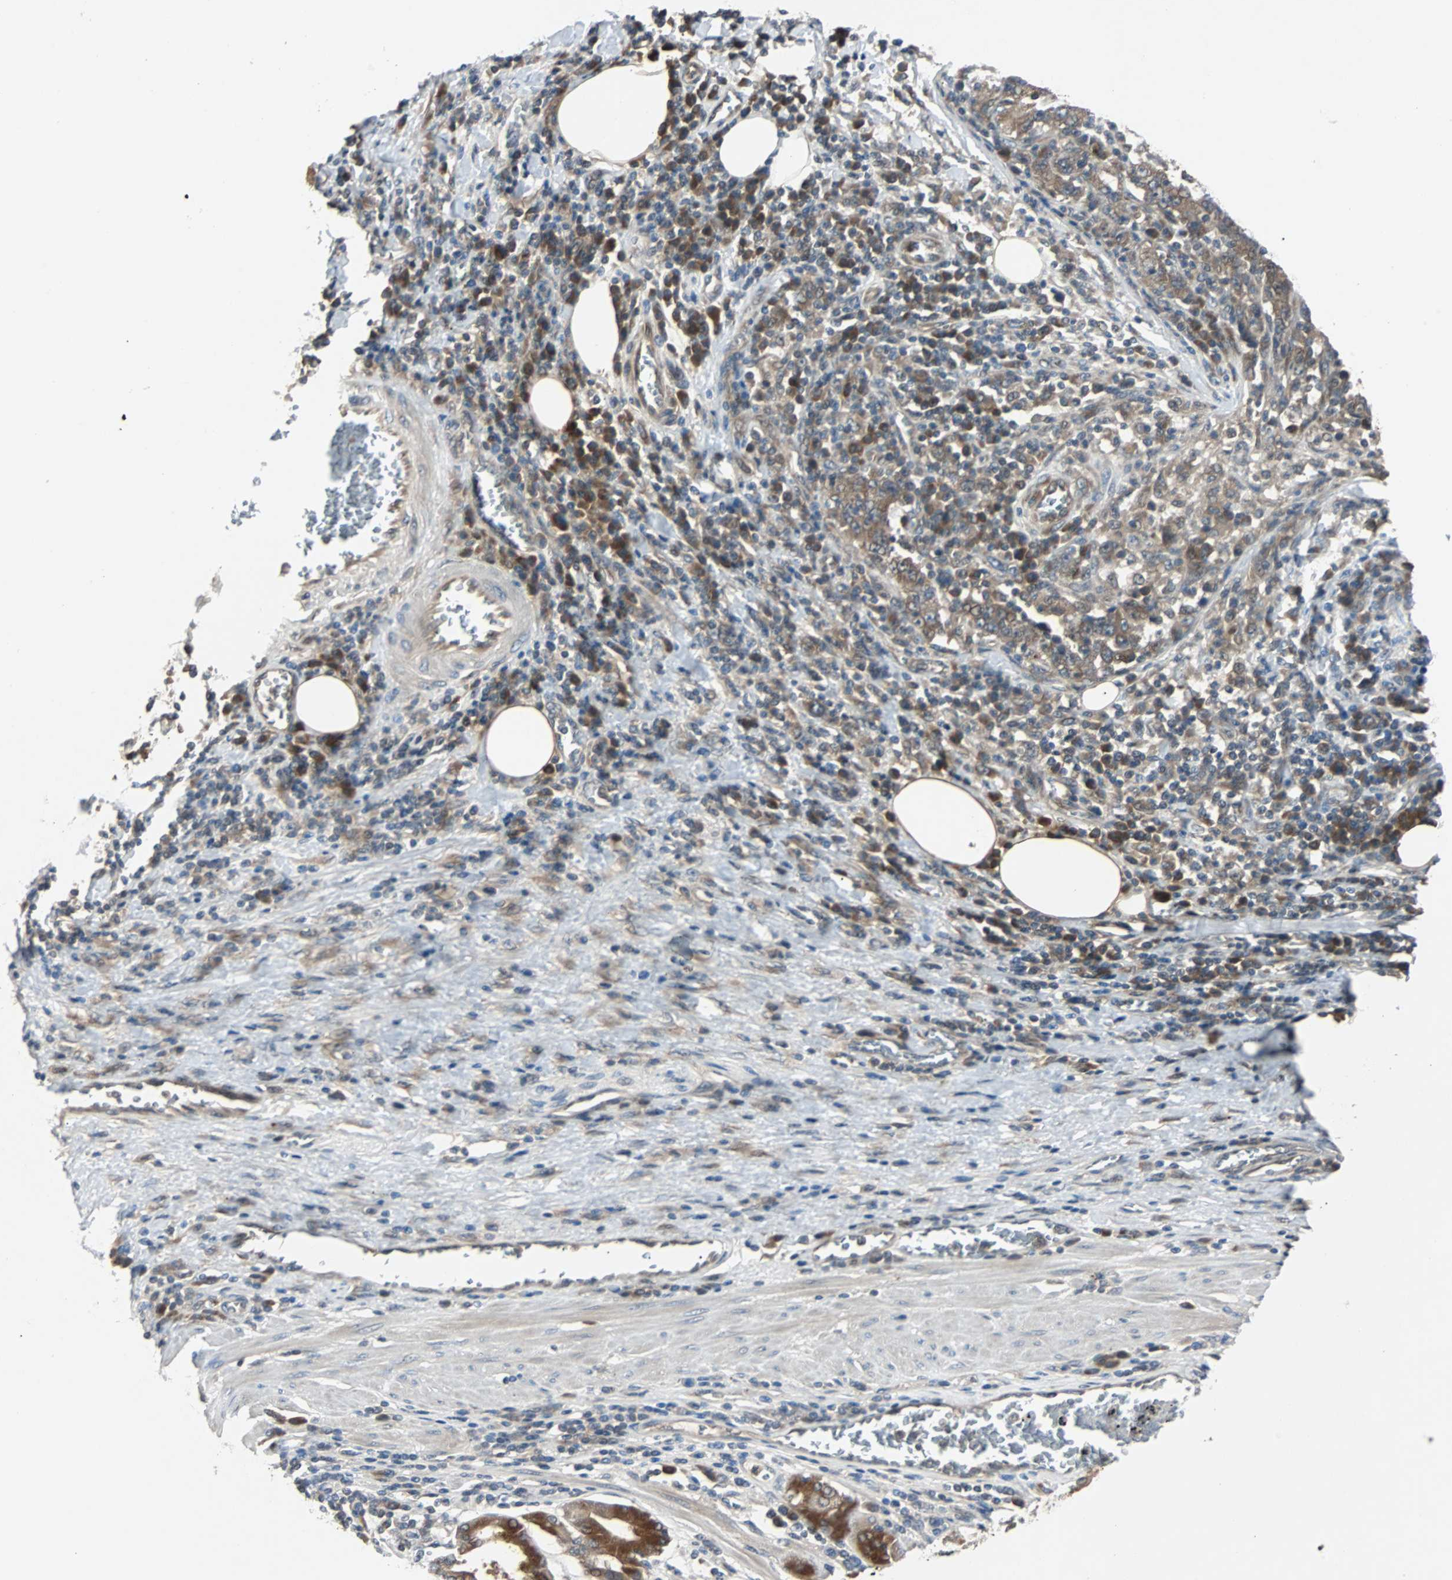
{"staining": {"intensity": "moderate", "quantity": ">75%", "location": "cytoplasmic/membranous"}, "tissue": "stomach cancer", "cell_type": "Tumor cells", "image_type": "cancer", "snomed": [{"axis": "morphology", "description": "Normal tissue, NOS"}, {"axis": "morphology", "description": "Adenocarcinoma, NOS"}, {"axis": "topography", "description": "Stomach, upper"}, {"axis": "topography", "description": "Stomach"}], "caption": "Moderate cytoplasmic/membranous expression for a protein is seen in approximately >75% of tumor cells of stomach cancer using immunohistochemistry (IHC).", "gene": "ARF1", "patient": {"sex": "male", "age": 59}}